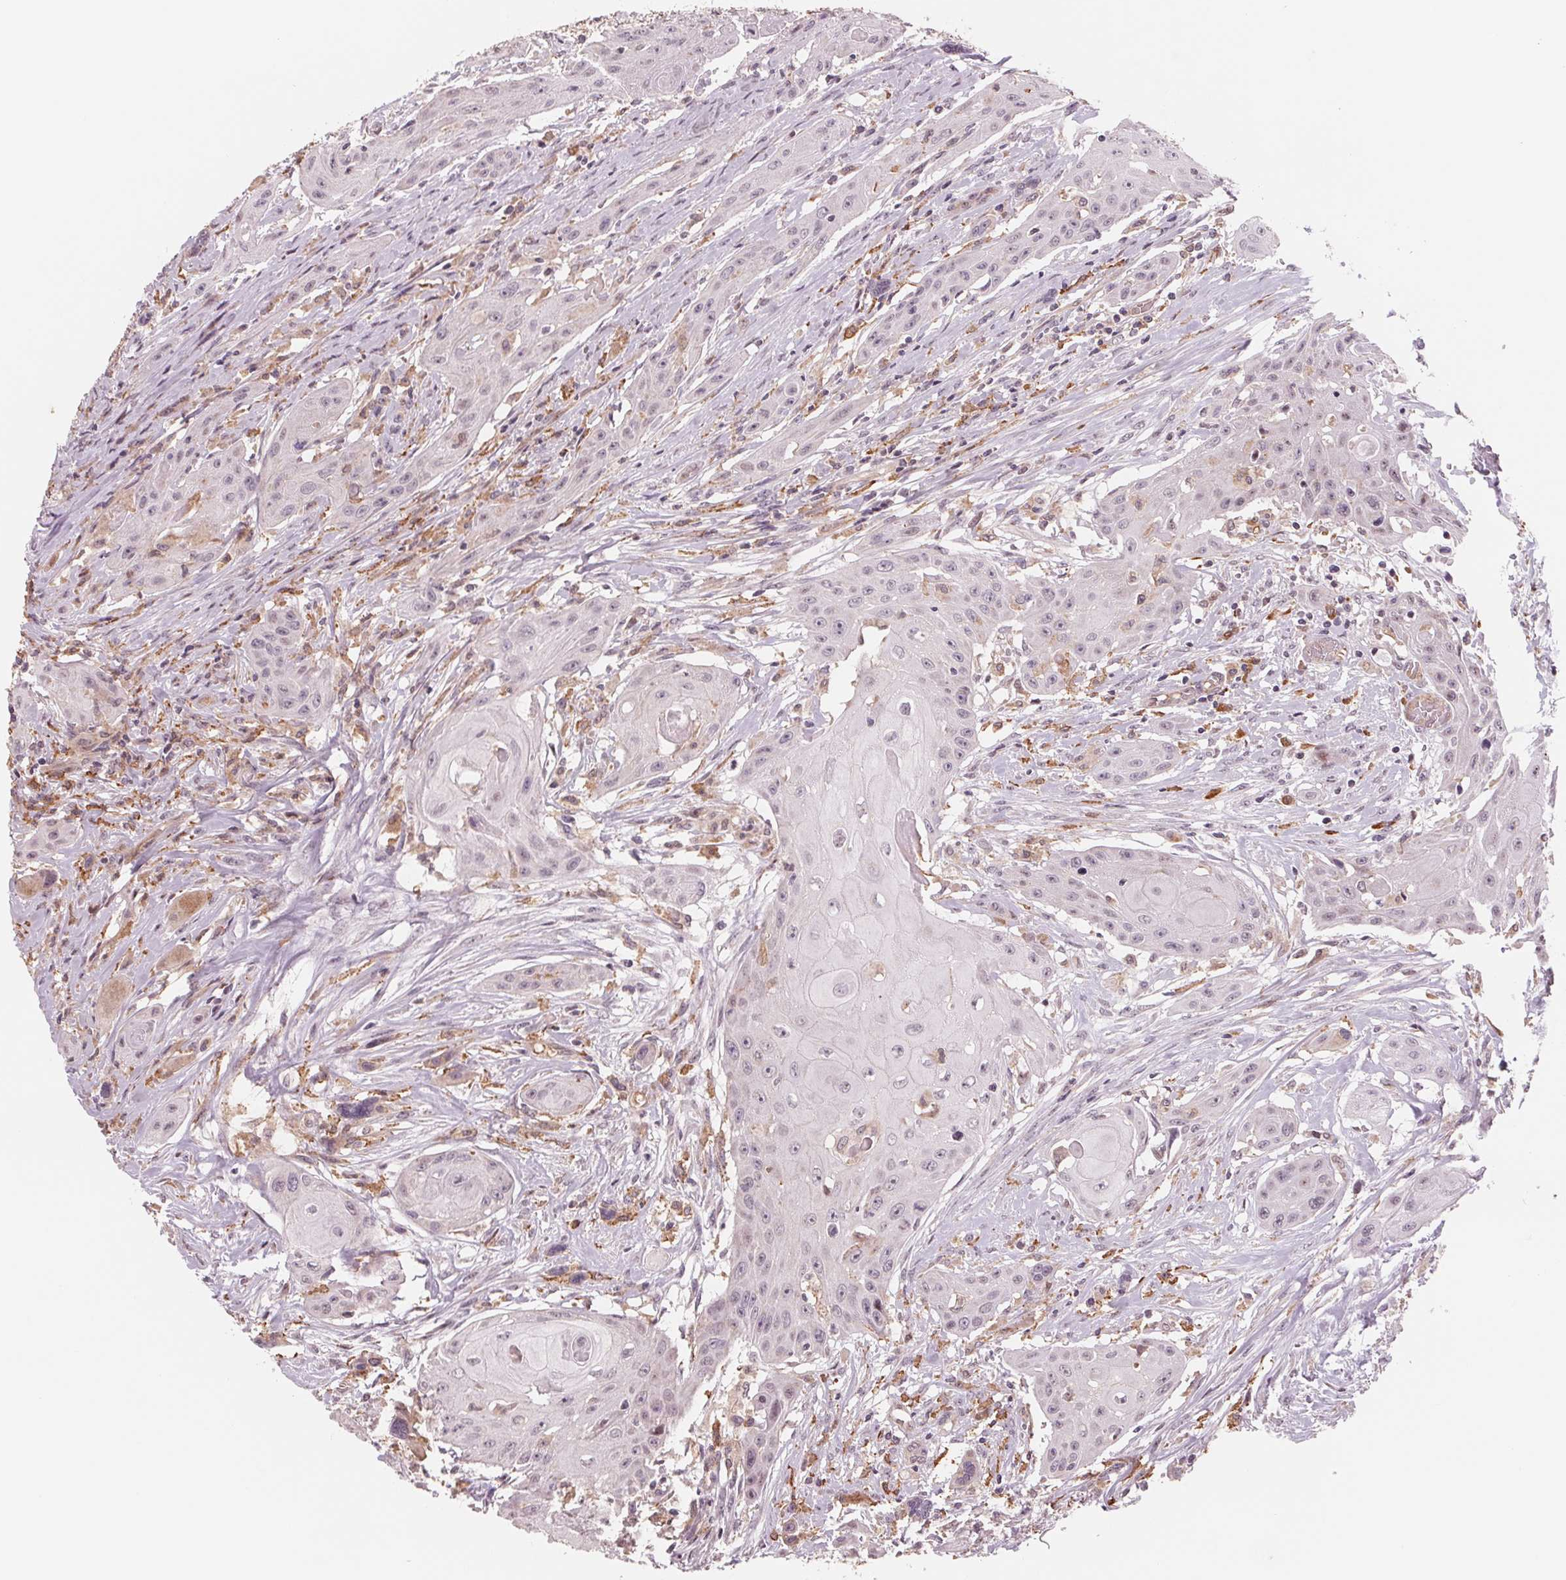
{"staining": {"intensity": "negative", "quantity": "none", "location": "none"}, "tissue": "head and neck cancer", "cell_type": "Tumor cells", "image_type": "cancer", "snomed": [{"axis": "morphology", "description": "Squamous cell carcinoma, NOS"}, {"axis": "topography", "description": "Oral tissue"}, {"axis": "topography", "description": "Head-Neck"}, {"axis": "topography", "description": "Neck, NOS"}], "caption": "Histopathology image shows no significant protein staining in tumor cells of squamous cell carcinoma (head and neck).", "gene": "IL9R", "patient": {"sex": "female", "age": 55}}